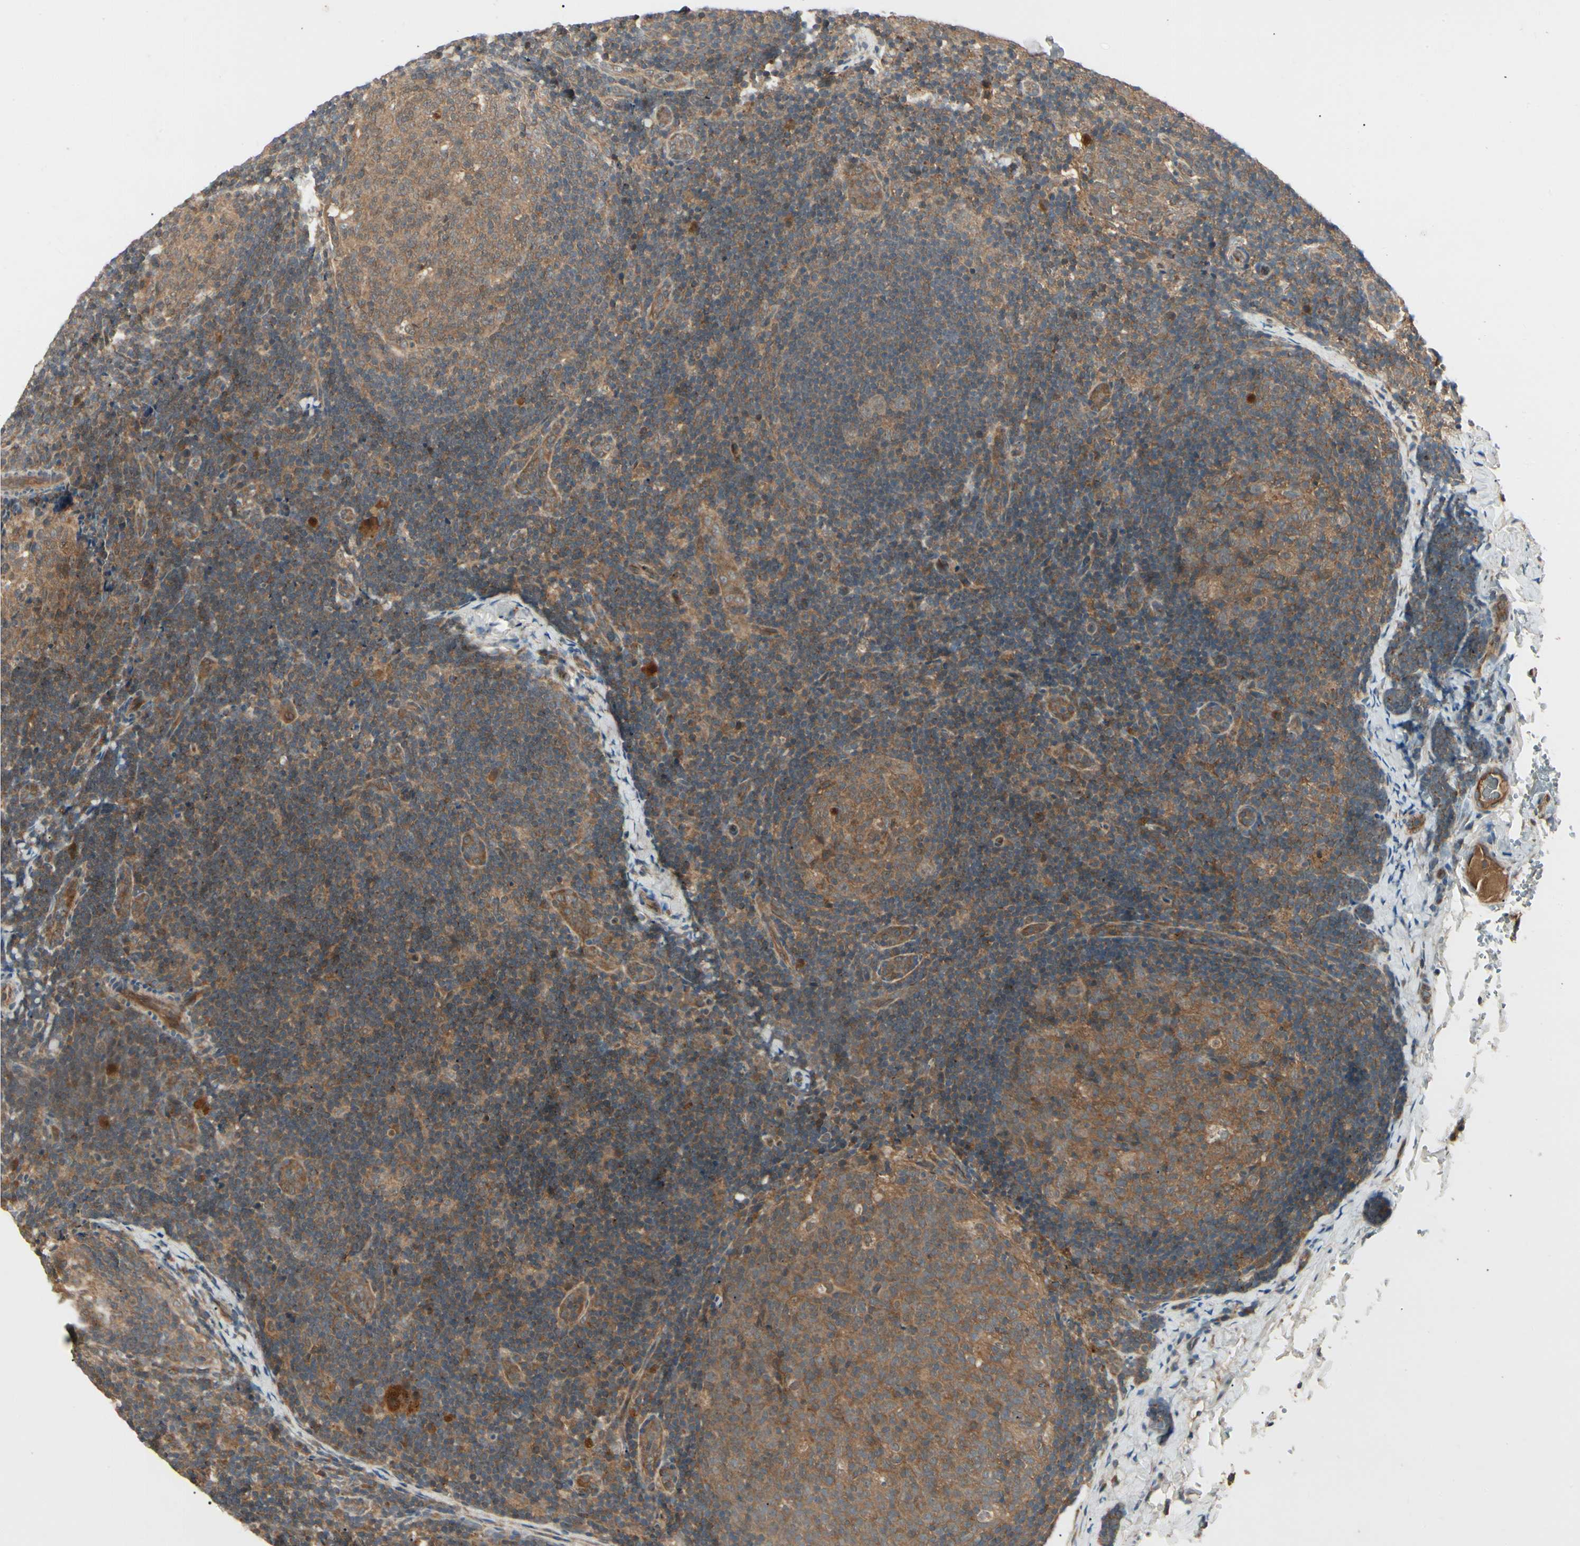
{"staining": {"intensity": "moderate", "quantity": ">75%", "location": "cytoplasmic/membranous"}, "tissue": "lymph node", "cell_type": "Germinal center cells", "image_type": "normal", "snomed": [{"axis": "morphology", "description": "Normal tissue, NOS"}, {"axis": "topography", "description": "Lymph node"}], "caption": "Protein staining displays moderate cytoplasmic/membranous expression in approximately >75% of germinal center cells in benign lymph node.", "gene": "RNF14", "patient": {"sex": "female", "age": 14}}